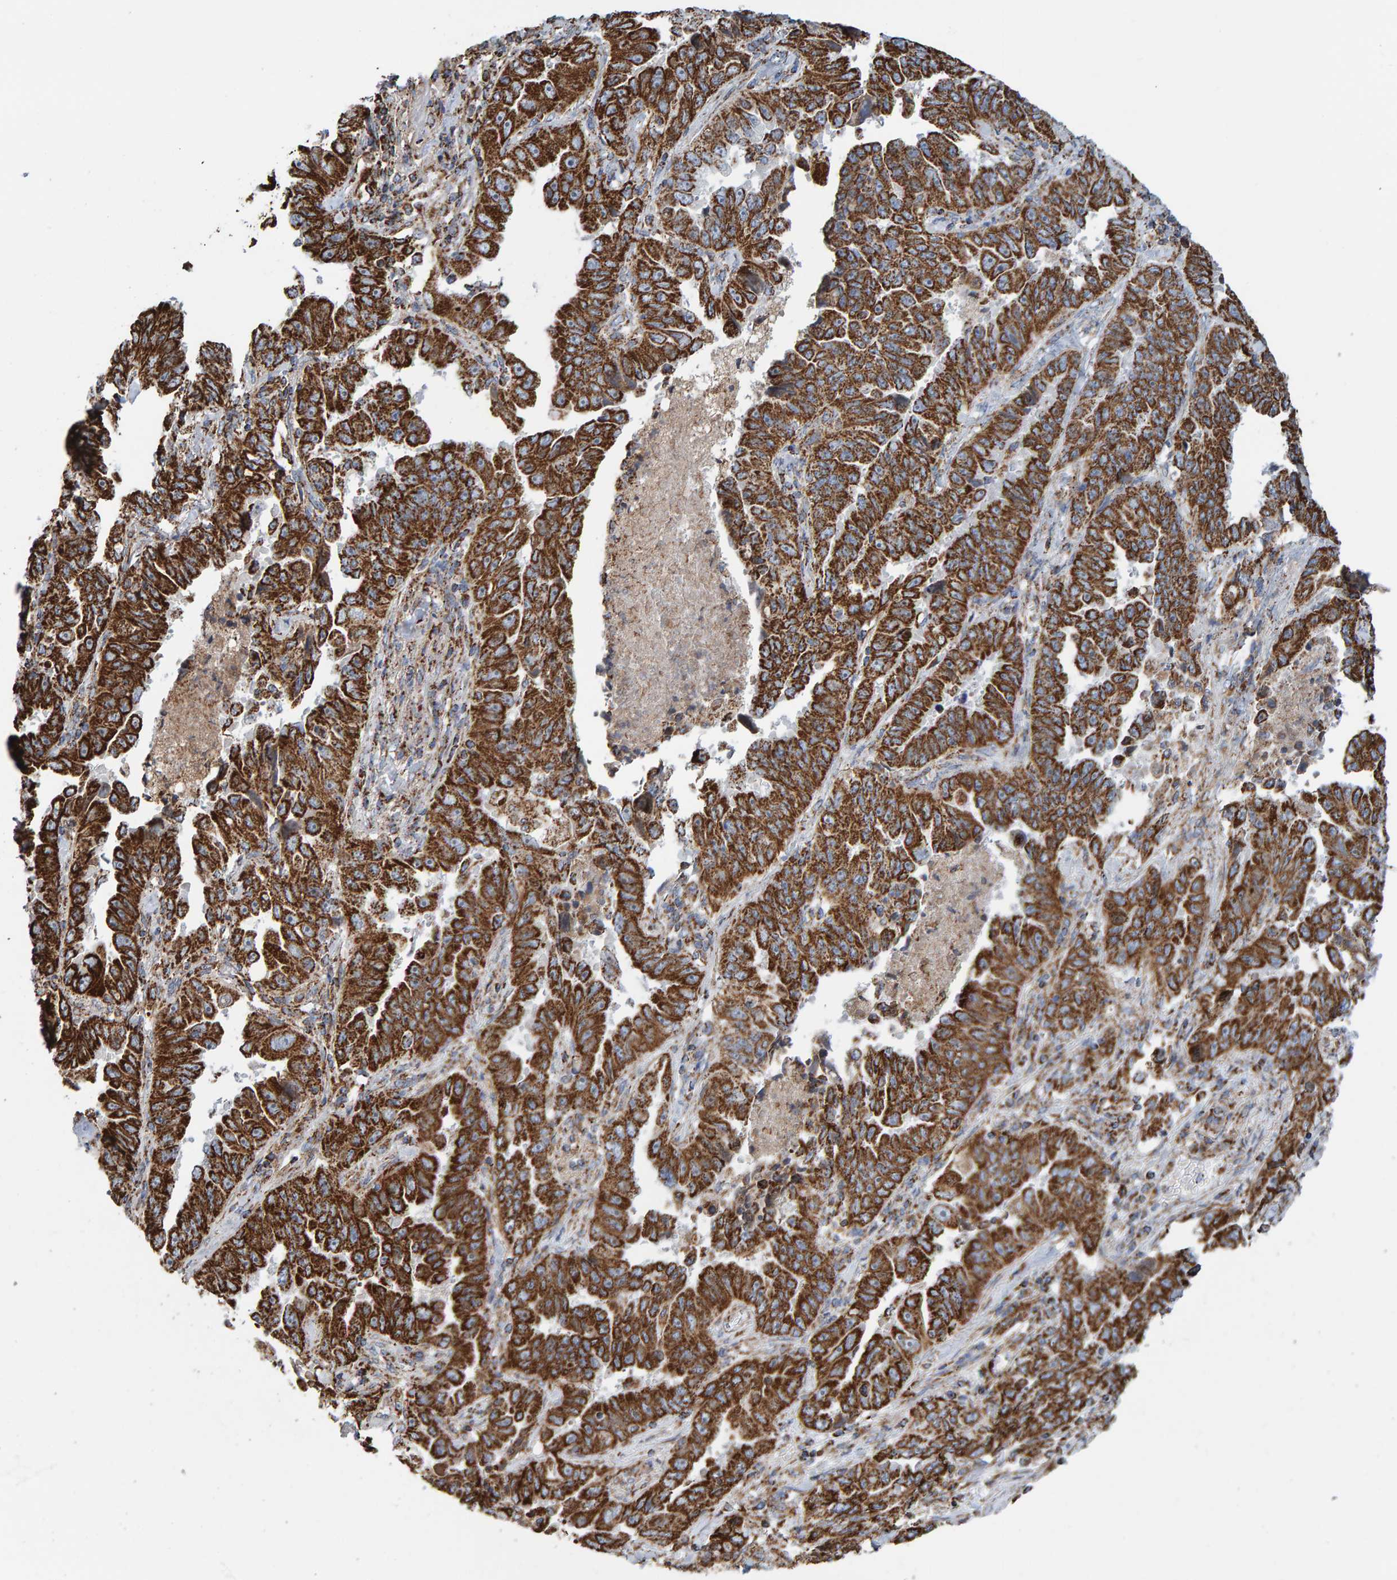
{"staining": {"intensity": "strong", "quantity": ">75%", "location": "cytoplasmic/membranous"}, "tissue": "lung cancer", "cell_type": "Tumor cells", "image_type": "cancer", "snomed": [{"axis": "morphology", "description": "Adenocarcinoma, NOS"}, {"axis": "topography", "description": "Lung"}], "caption": "High-magnification brightfield microscopy of lung cancer (adenocarcinoma) stained with DAB (brown) and counterstained with hematoxylin (blue). tumor cells exhibit strong cytoplasmic/membranous positivity is present in about>75% of cells. The protein of interest is shown in brown color, while the nuclei are stained blue.", "gene": "MRPL45", "patient": {"sex": "female", "age": 51}}